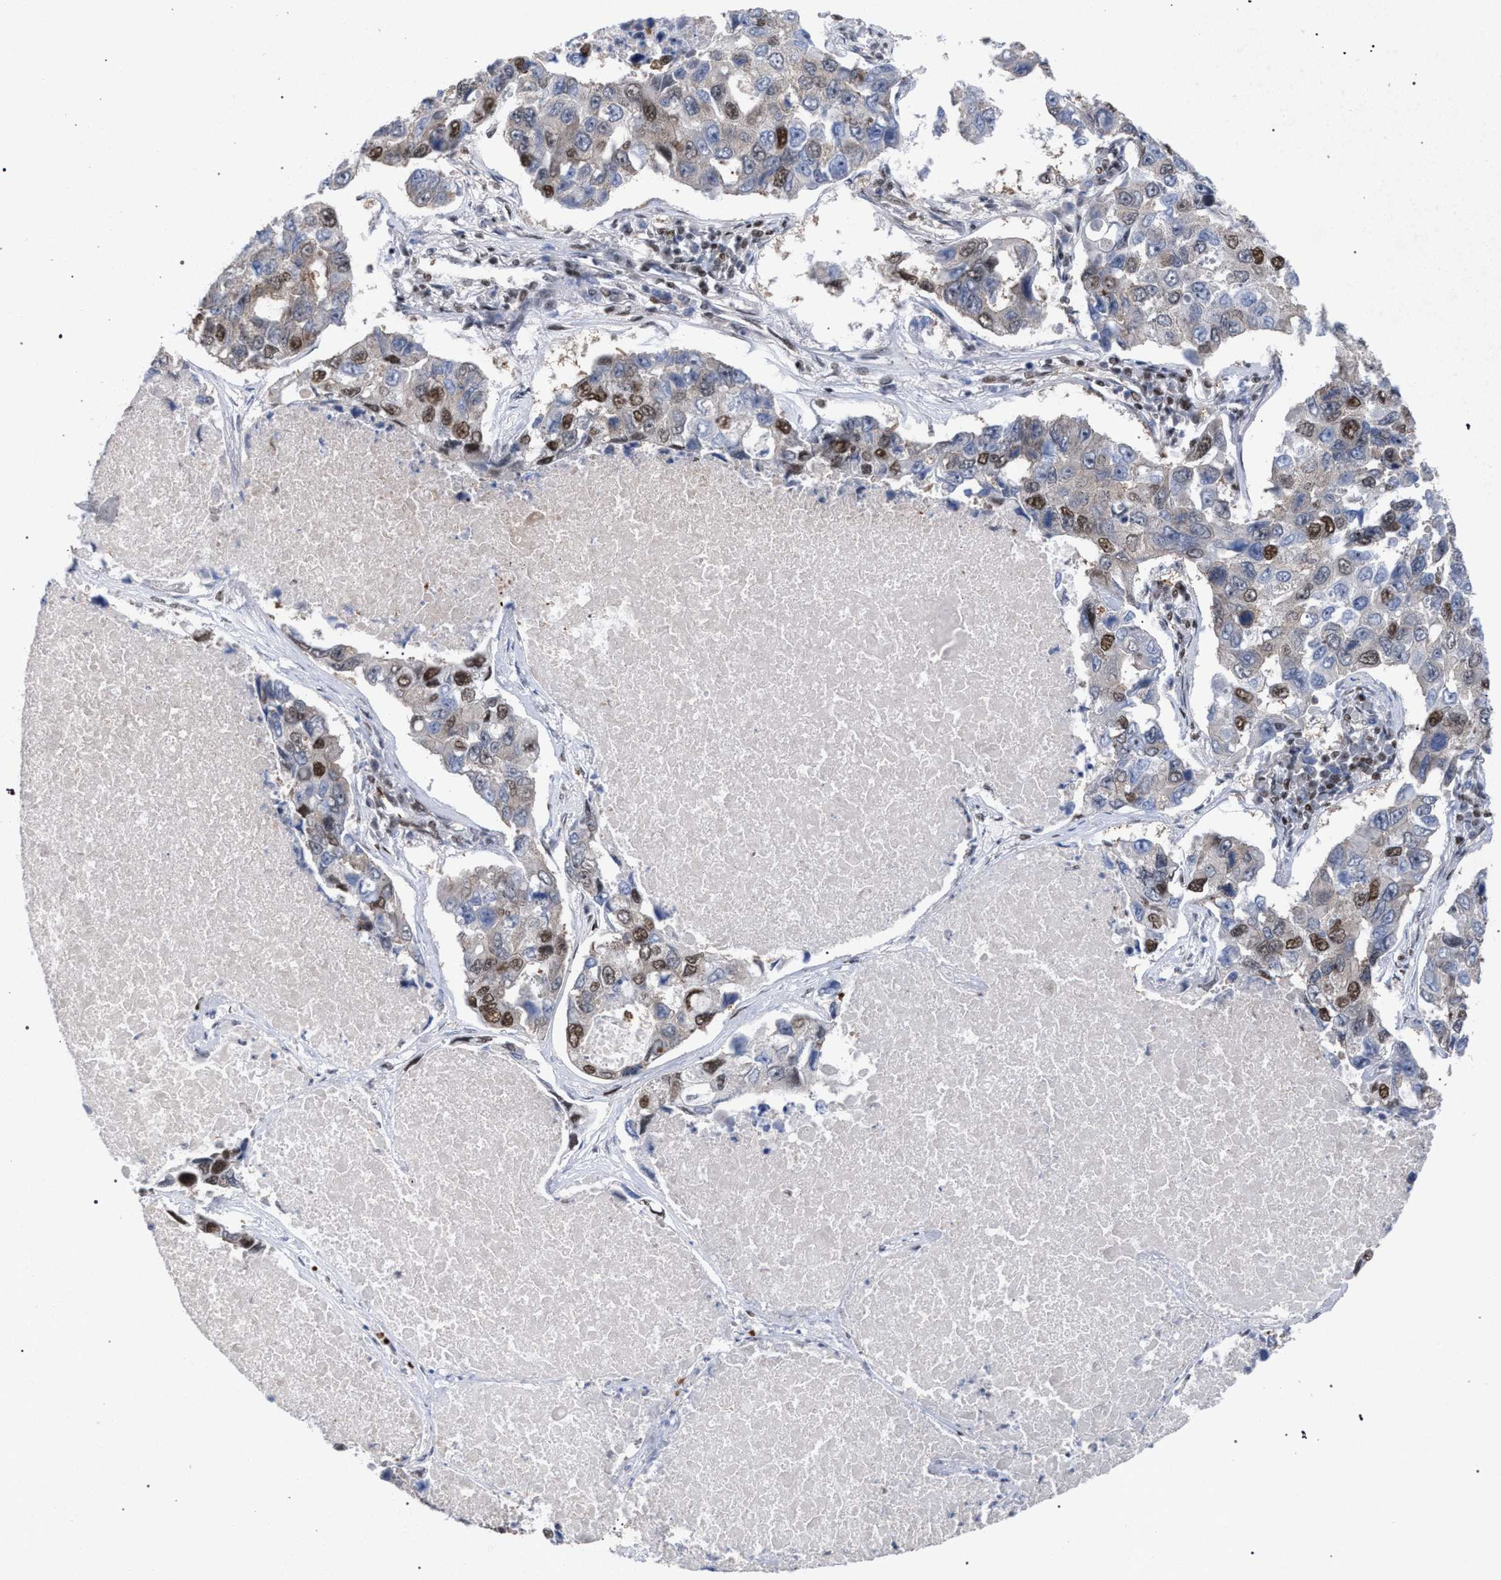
{"staining": {"intensity": "moderate", "quantity": "25%-75%", "location": "nuclear"}, "tissue": "lung cancer", "cell_type": "Tumor cells", "image_type": "cancer", "snomed": [{"axis": "morphology", "description": "Adenocarcinoma, NOS"}, {"axis": "topography", "description": "Lung"}], "caption": "A brown stain shows moderate nuclear expression of a protein in human adenocarcinoma (lung) tumor cells.", "gene": "SCAF4", "patient": {"sex": "male", "age": 64}}